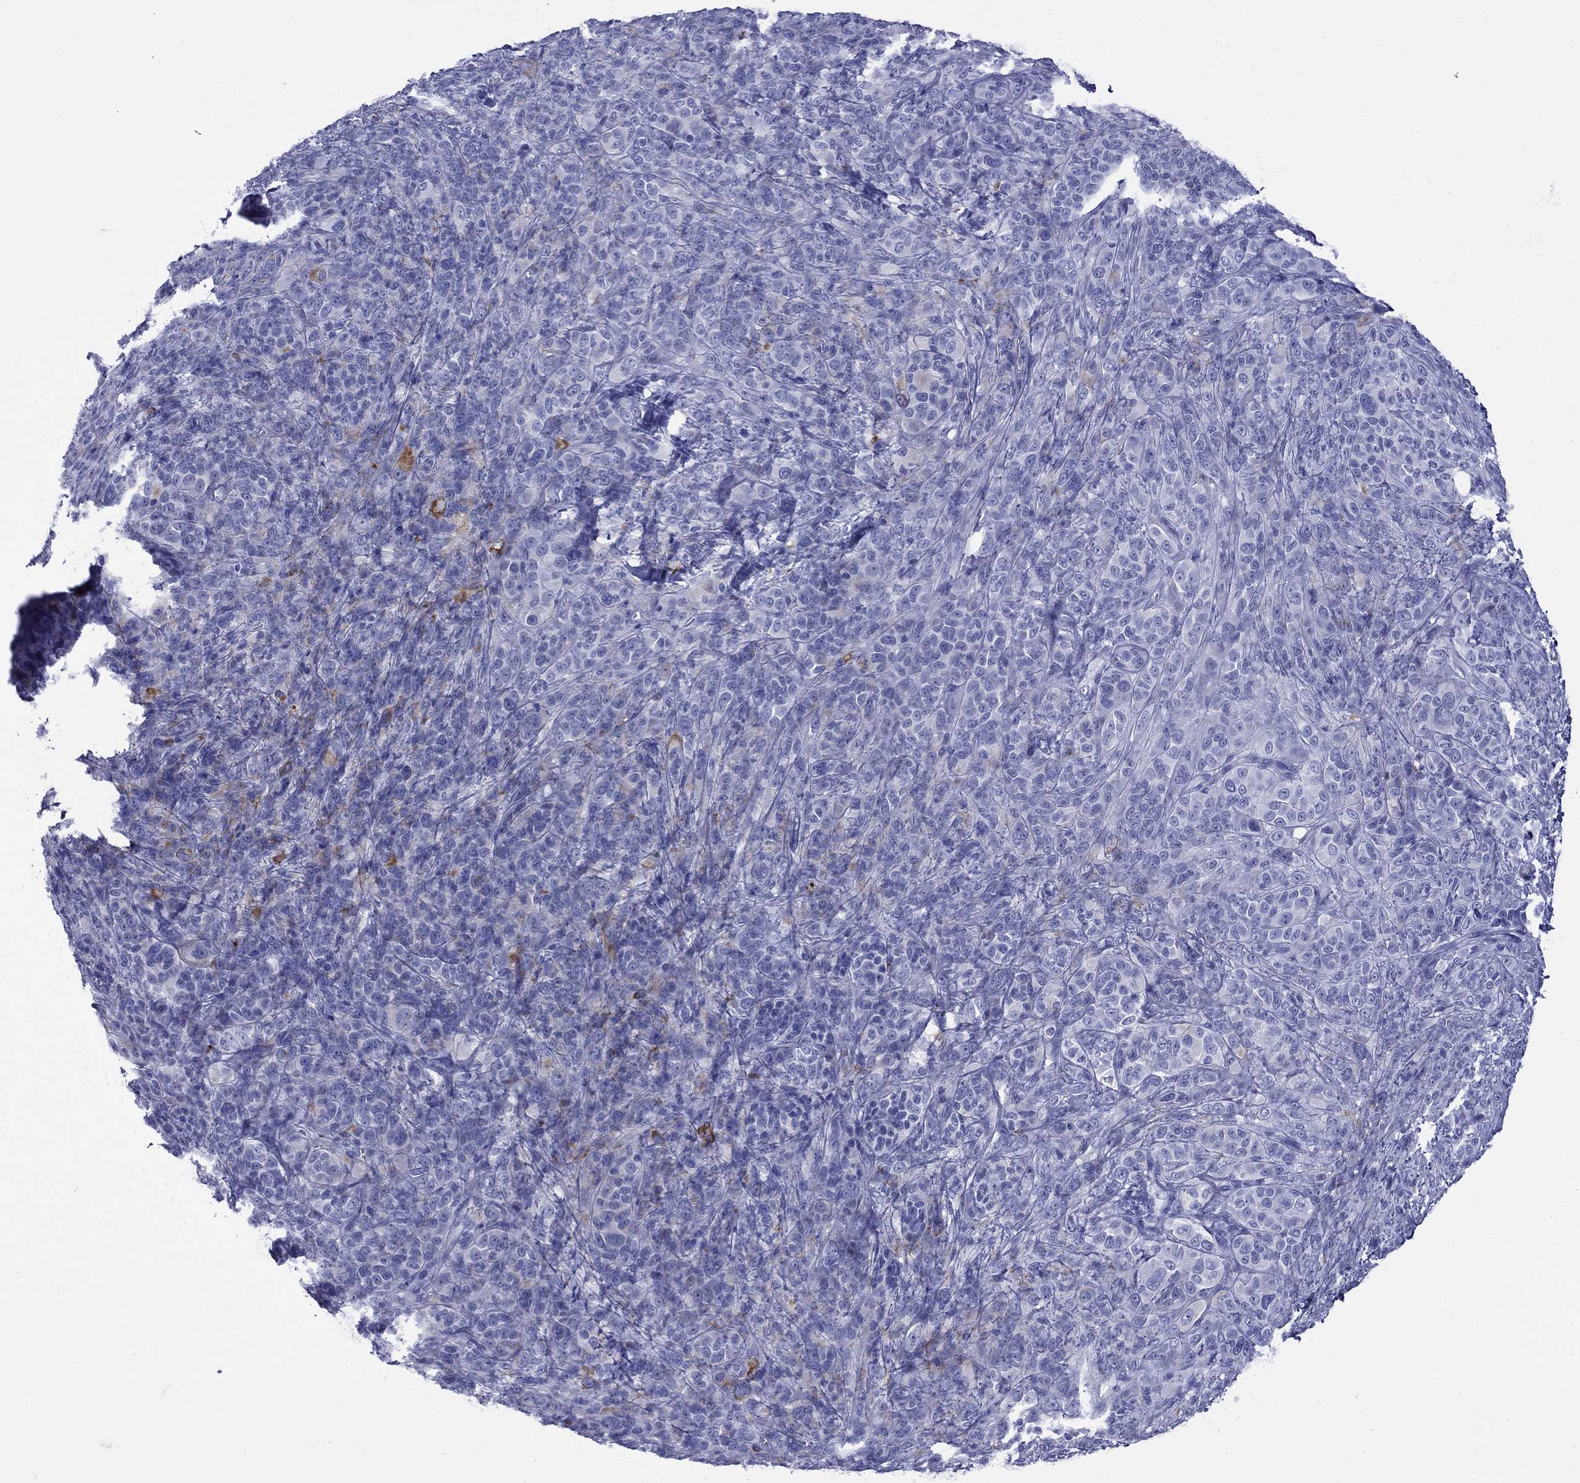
{"staining": {"intensity": "negative", "quantity": "none", "location": "none"}, "tissue": "melanoma", "cell_type": "Tumor cells", "image_type": "cancer", "snomed": [{"axis": "morphology", "description": "Malignant melanoma, NOS"}, {"axis": "topography", "description": "Skin"}], "caption": "Histopathology image shows no significant protein positivity in tumor cells of melanoma. The staining is performed using DAB brown chromogen with nuclei counter-stained in using hematoxylin.", "gene": "ROM1", "patient": {"sex": "female", "age": 87}}